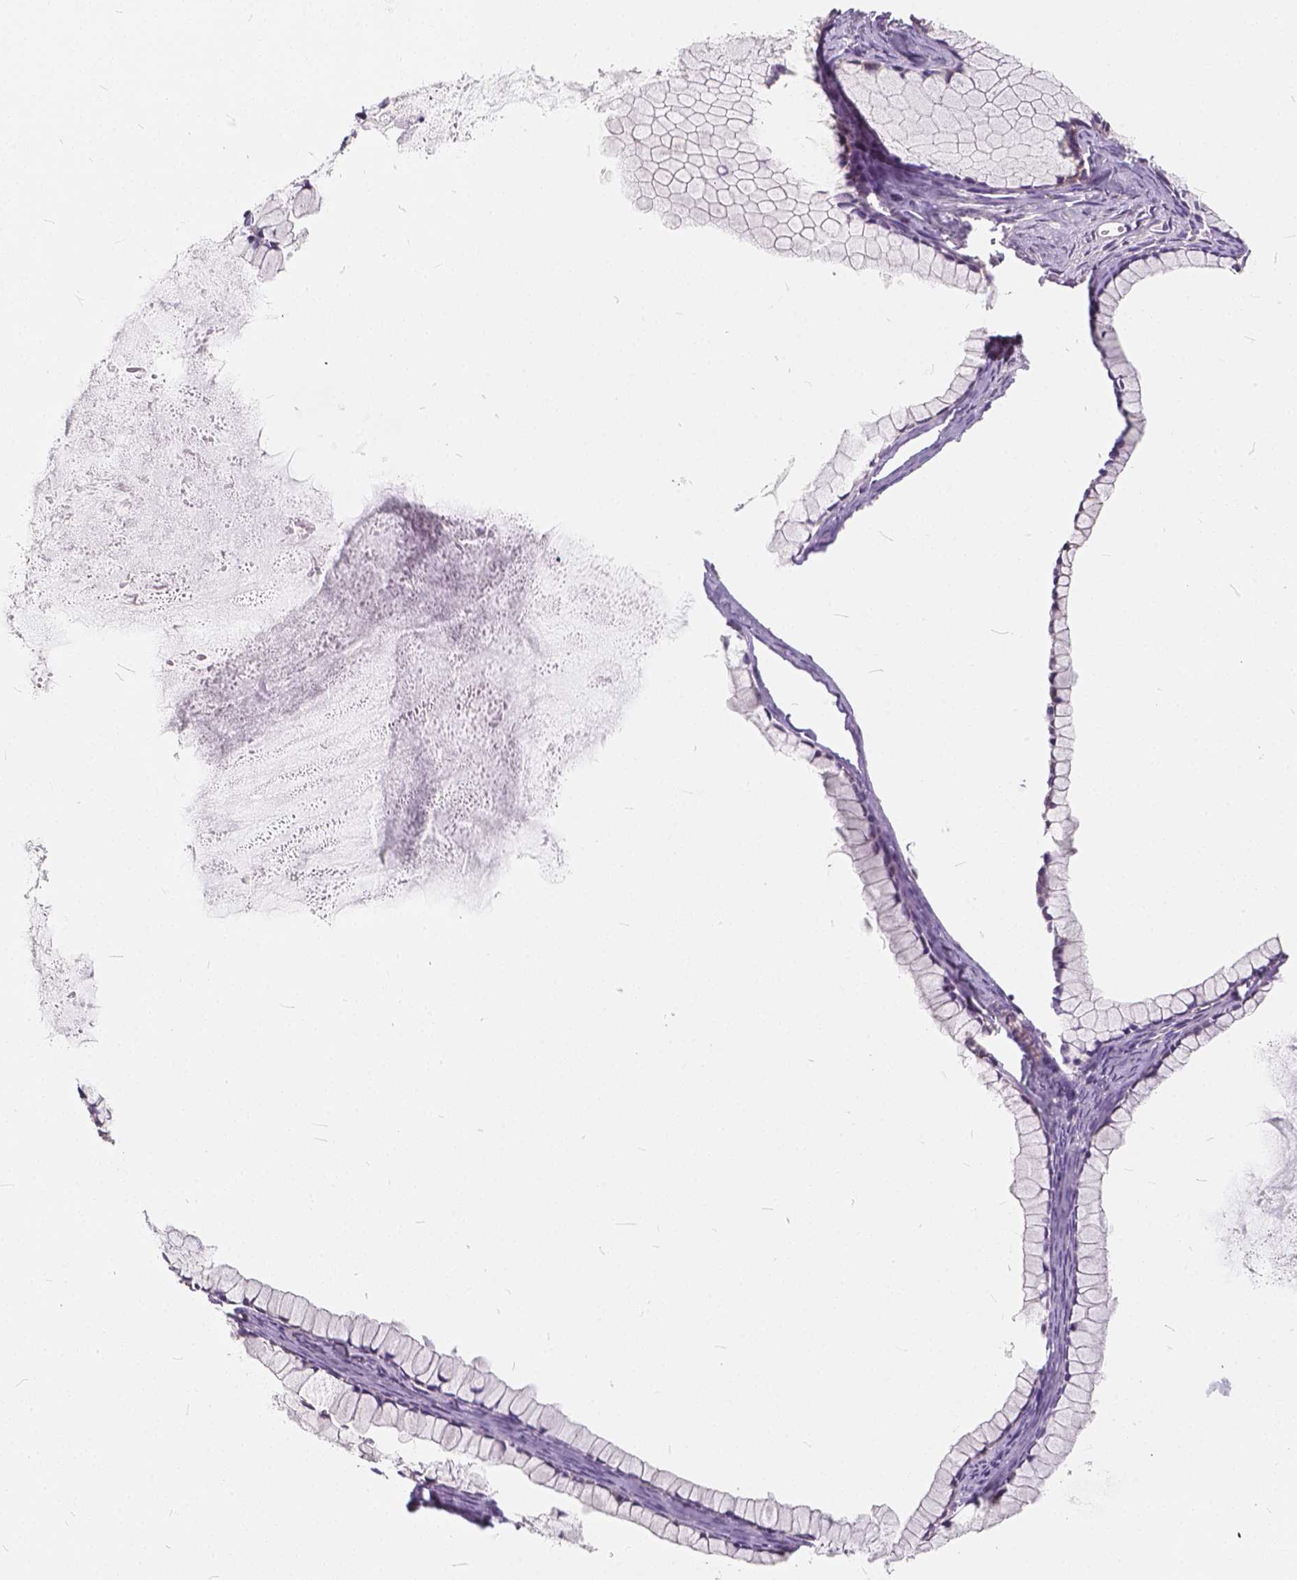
{"staining": {"intensity": "negative", "quantity": "none", "location": "none"}, "tissue": "ovarian cancer", "cell_type": "Tumor cells", "image_type": "cancer", "snomed": [{"axis": "morphology", "description": "Cystadenocarcinoma, mucinous, NOS"}, {"axis": "topography", "description": "Ovary"}], "caption": "High magnification brightfield microscopy of mucinous cystadenocarcinoma (ovarian) stained with DAB (3,3'-diaminobenzidine) (brown) and counterstained with hematoxylin (blue): tumor cells show no significant positivity. (Brightfield microscopy of DAB IHC at high magnification).", "gene": "KIAA0513", "patient": {"sex": "female", "age": 41}}